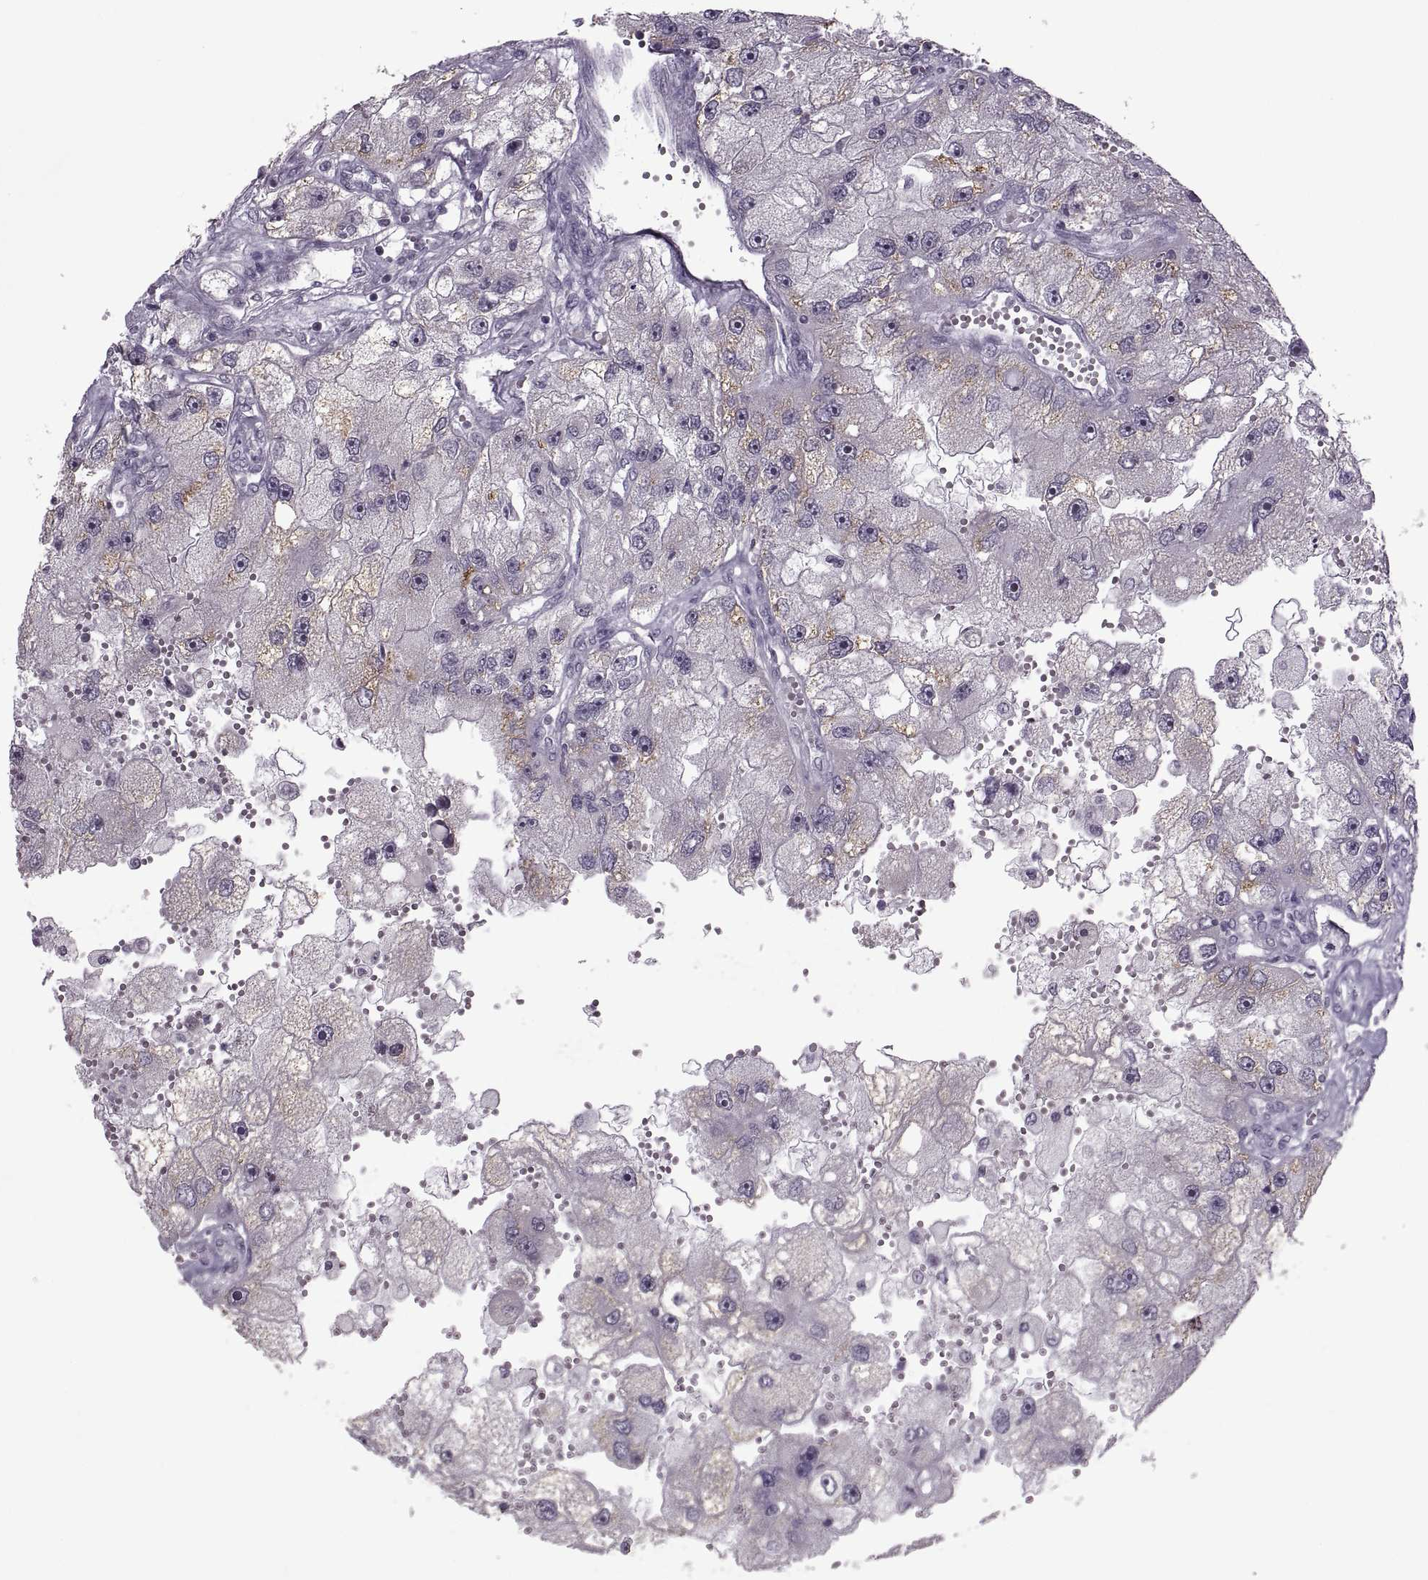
{"staining": {"intensity": "weak", "quantity": "<25%", "location": "cytoplasmic/membranous"}, "tissue": "renal cancer", "cell_type": "Tumor cells", "image_type": "cancer", "snomed": [{"axis": "morphology", "description": "Adenocarcinoma, NOS"}, {"axis": "topography", "description": "Kidney"}], "caption": "Image shows no significant protein positivity in tumor cells of renal adenocarcinoma.", "gene": "MGAT4D", "patient": {"sex": "male", "age": 63}}